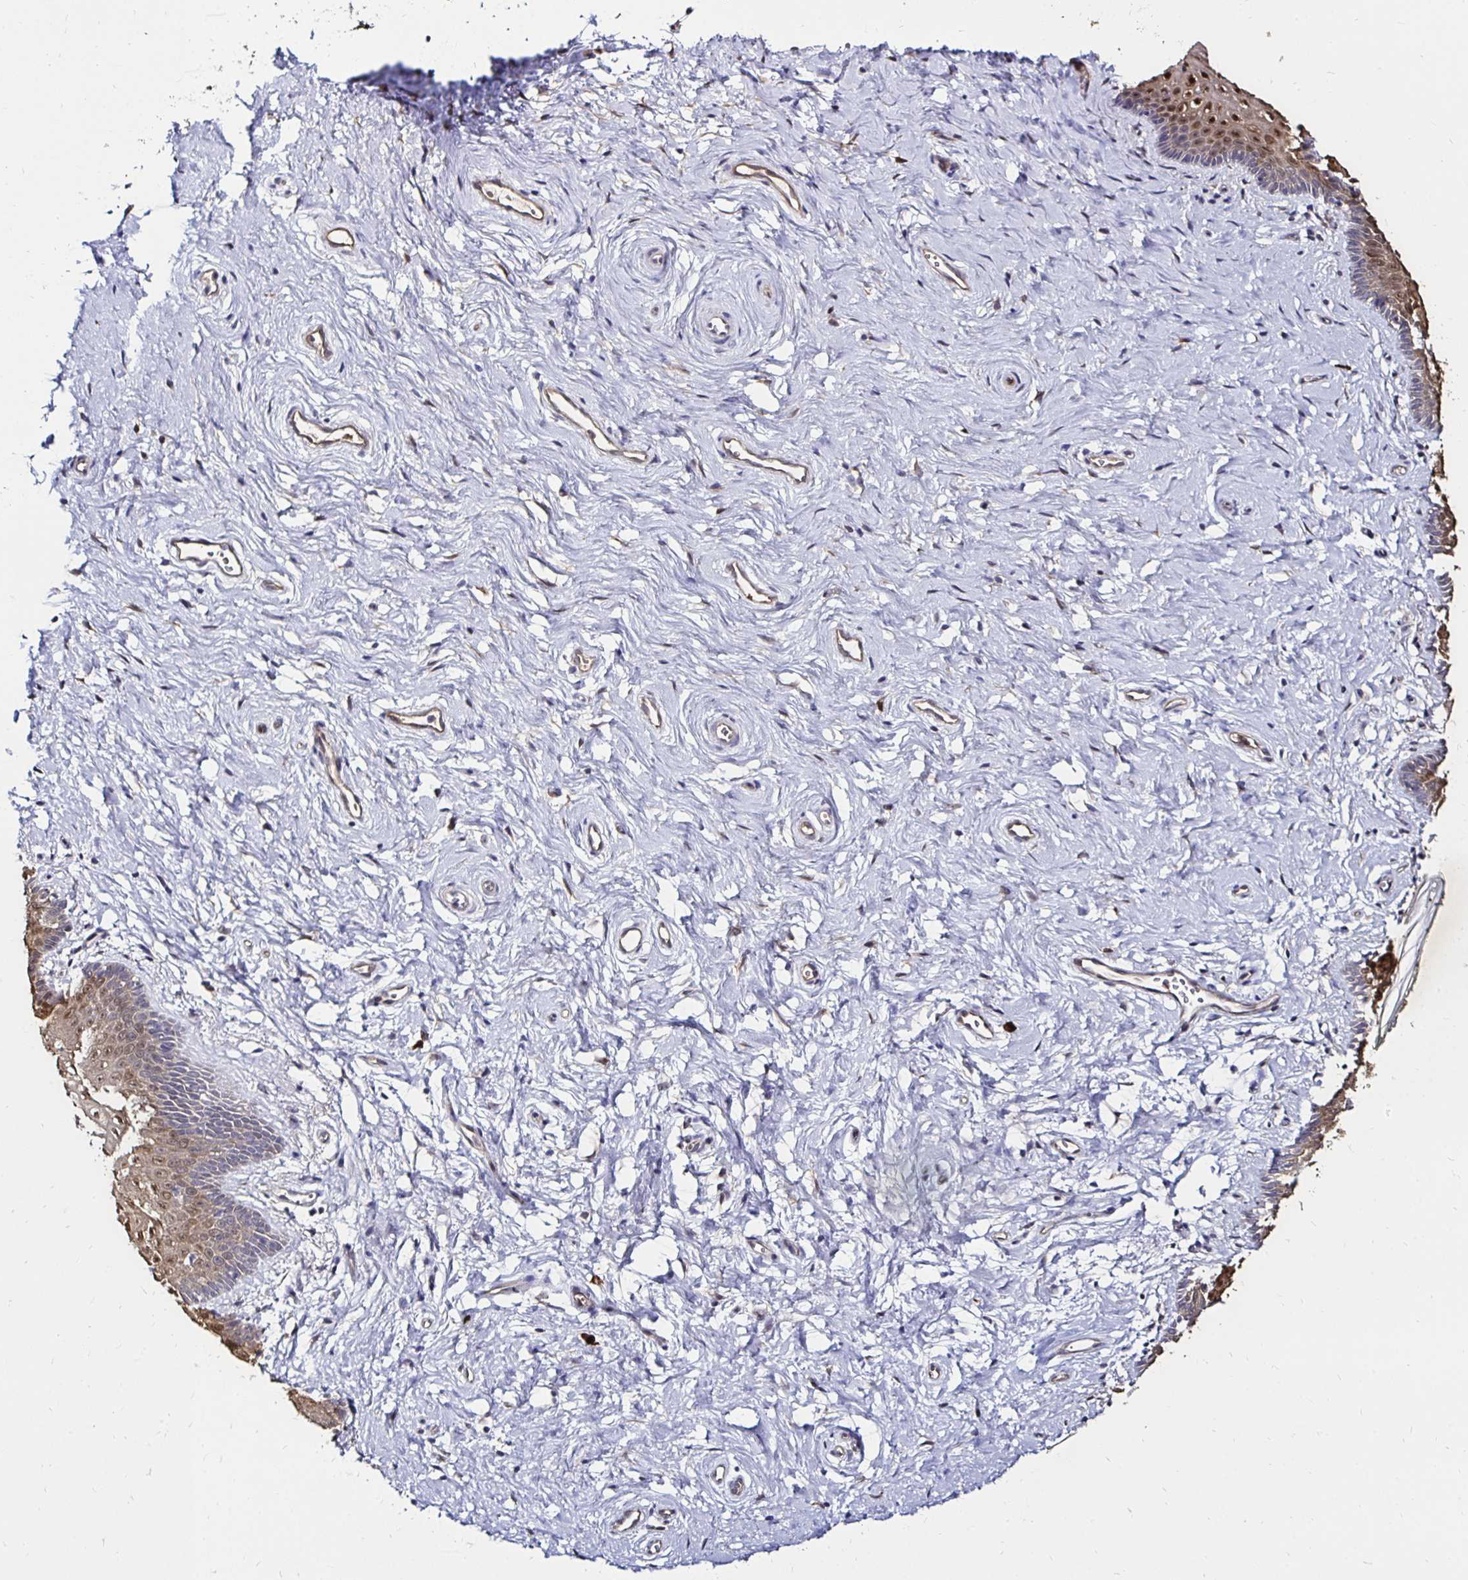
{"staining": {"intensity": "moderate", "quantity": "<25%", "location": "nuclear"}, "tissue": "vagina", "cell_type": "Squamous epithelial cells", "image_type": "normal", "snomed": [{"axis": "morphology", "description": "Normal tissue, NOS"}, {"axis": "topography", "description": "Vagina"}], "caption": "An IHC photomicrograph of benign tissue is shown. Protein staining in brown highlights moderate nuclear positivity in vagina within squamous epithelial cells. (brown staining indicates protein expression, while blue staining denotes nuclei).", "gene": "TXN", "patient": {"sex": "female", "age": 38}}